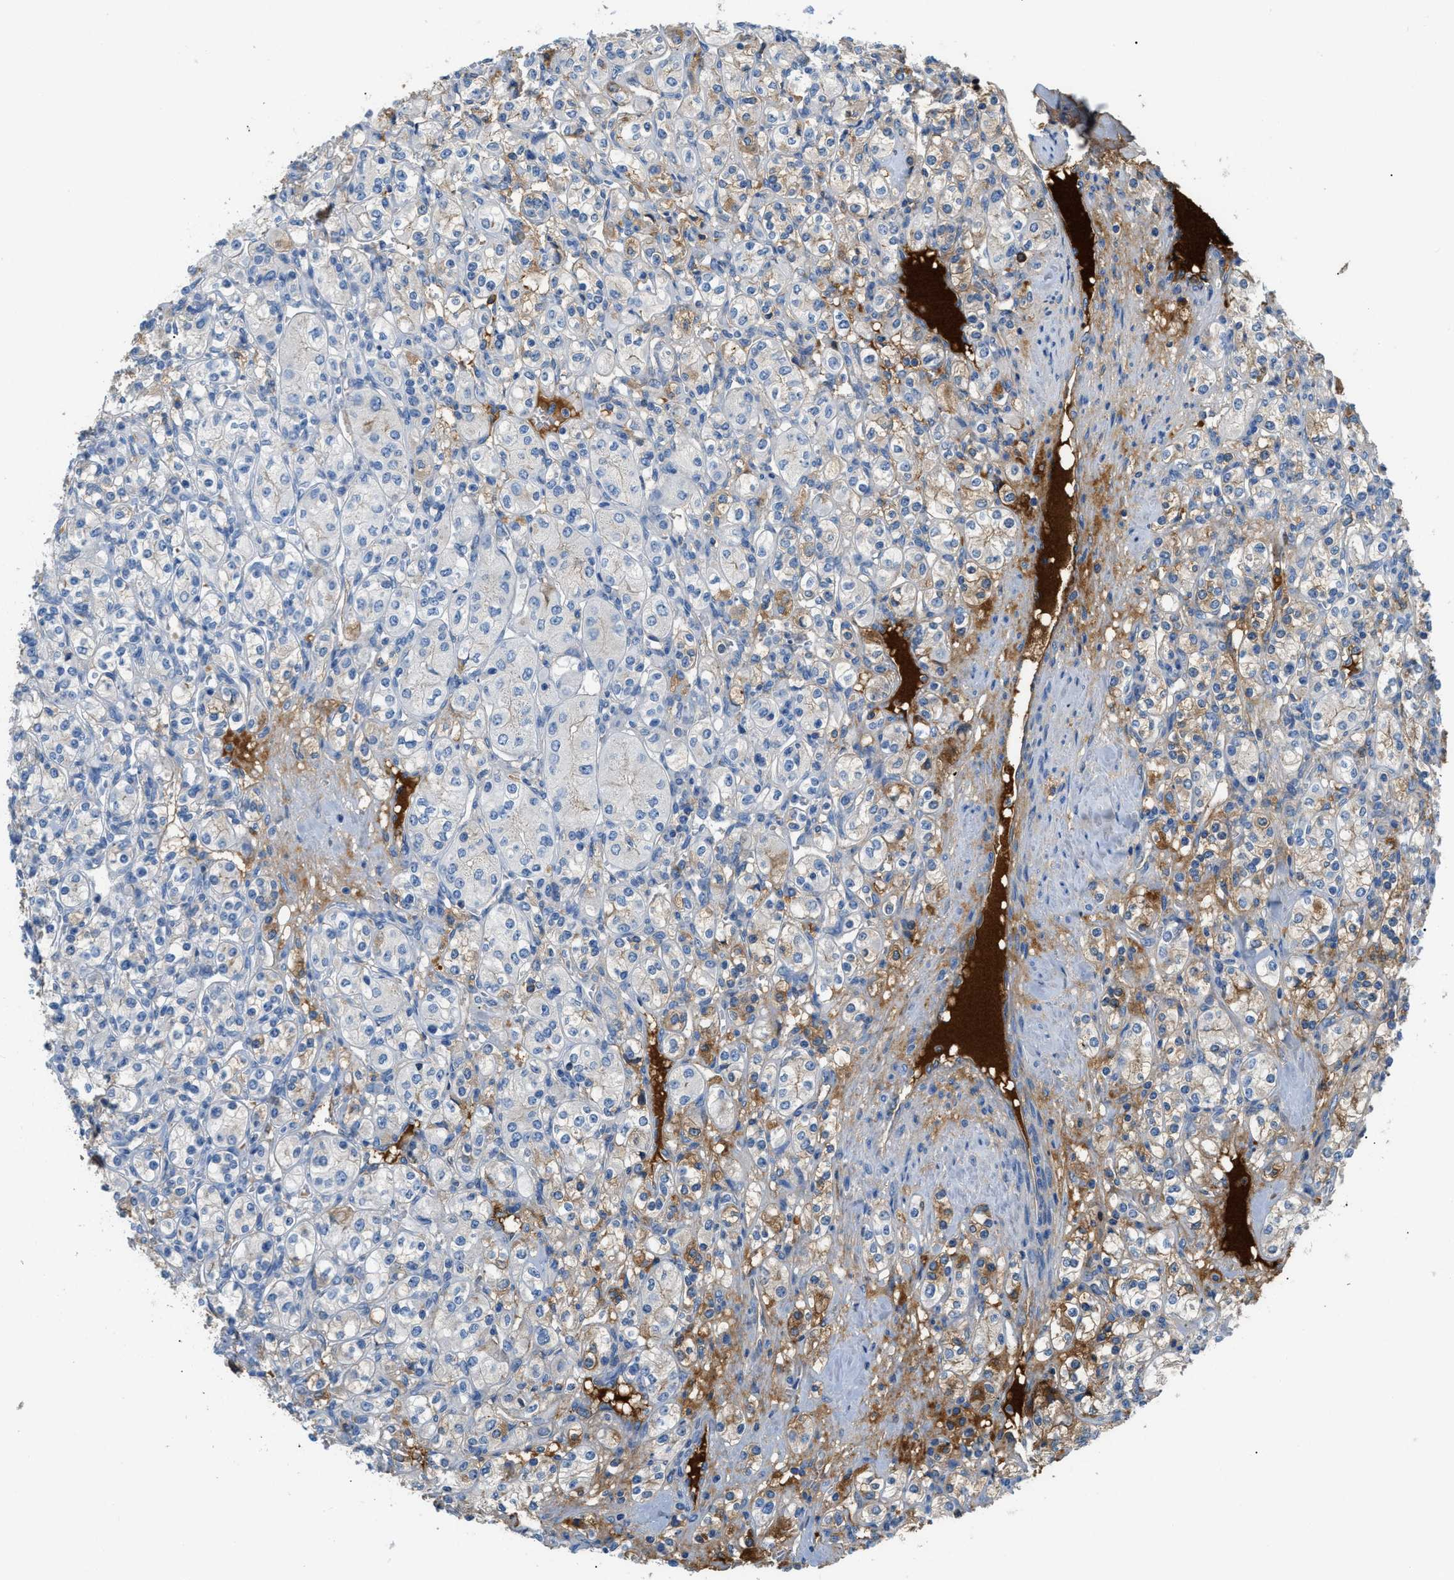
{"staining": {"intensity": "moderate", "quantity": "<25%", "location": "cytoplasmic/membranous"}, "tissue": "renal cancer", "cell_type": "Tumor cells", "image_type": "cancer", "snomed": [{"axis": "morphology", "description": "Adenocarcinoma, NOS"}, {"axis": "topography", "description": "Kidney"}], "caption": "This micrograph displays immunohistochemistry (IHC) staining of human renal adenocarcinoma, with low moderate cytoplasmic/membranous staining in approximately <25% of tumor cells.", "gene": "CFI", "patient": {"sex": "male", "age": 77}}